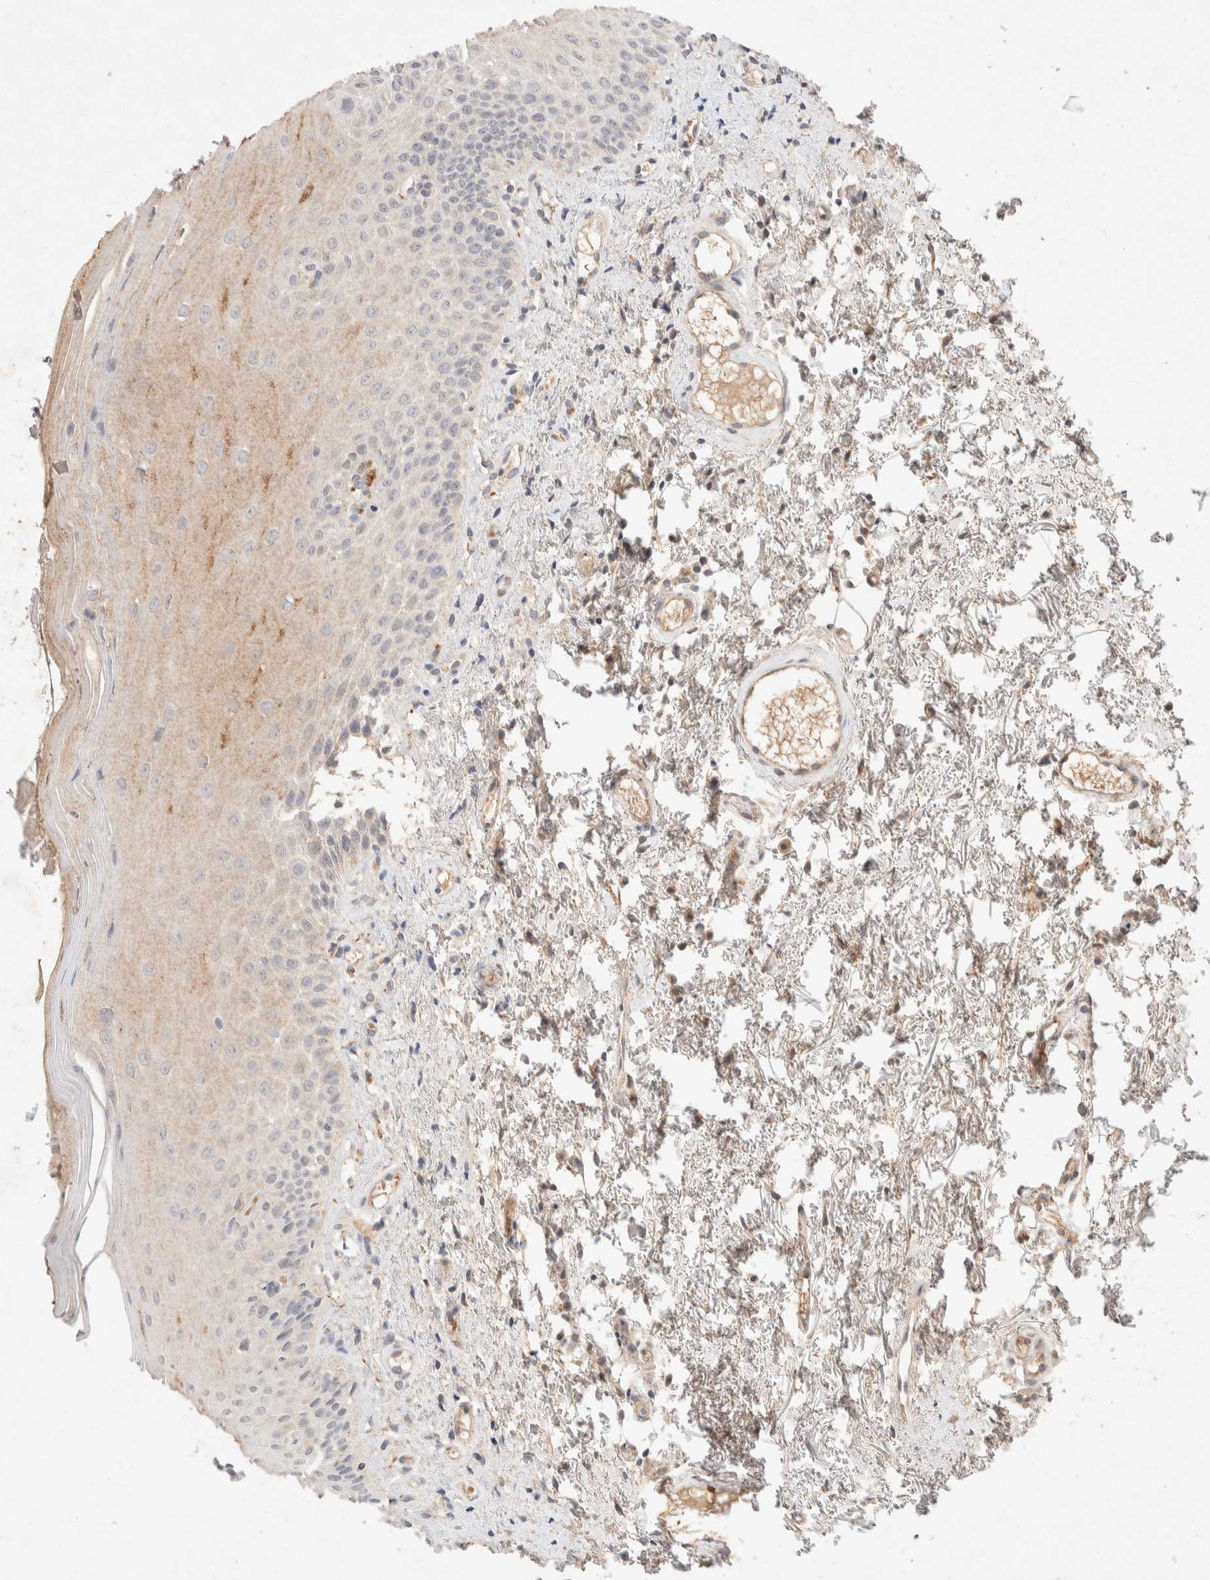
{"staining": {"intensity": "weak", "quantity": "25%-75%", "location": "cytoplasmic/membranous"}, "tissue": "oral mucosa", "cell_type": "Squamous epithelial cells", "image_type": "normal", "snomed": [{"axis": "morphology", "description": "Normal tissue, NOS"}, {"axis": "topography", "description": "Oral tissue"}], "caption": "An IHC micrograph of unremarkable tissue is shown. Protein staining in brown shows weak cytoplasmic/membranous positivity in oral mucosa within squamous epithelial cells.", "gene": "GNAI1", "patient": {"sex": "male", "age": 66}}